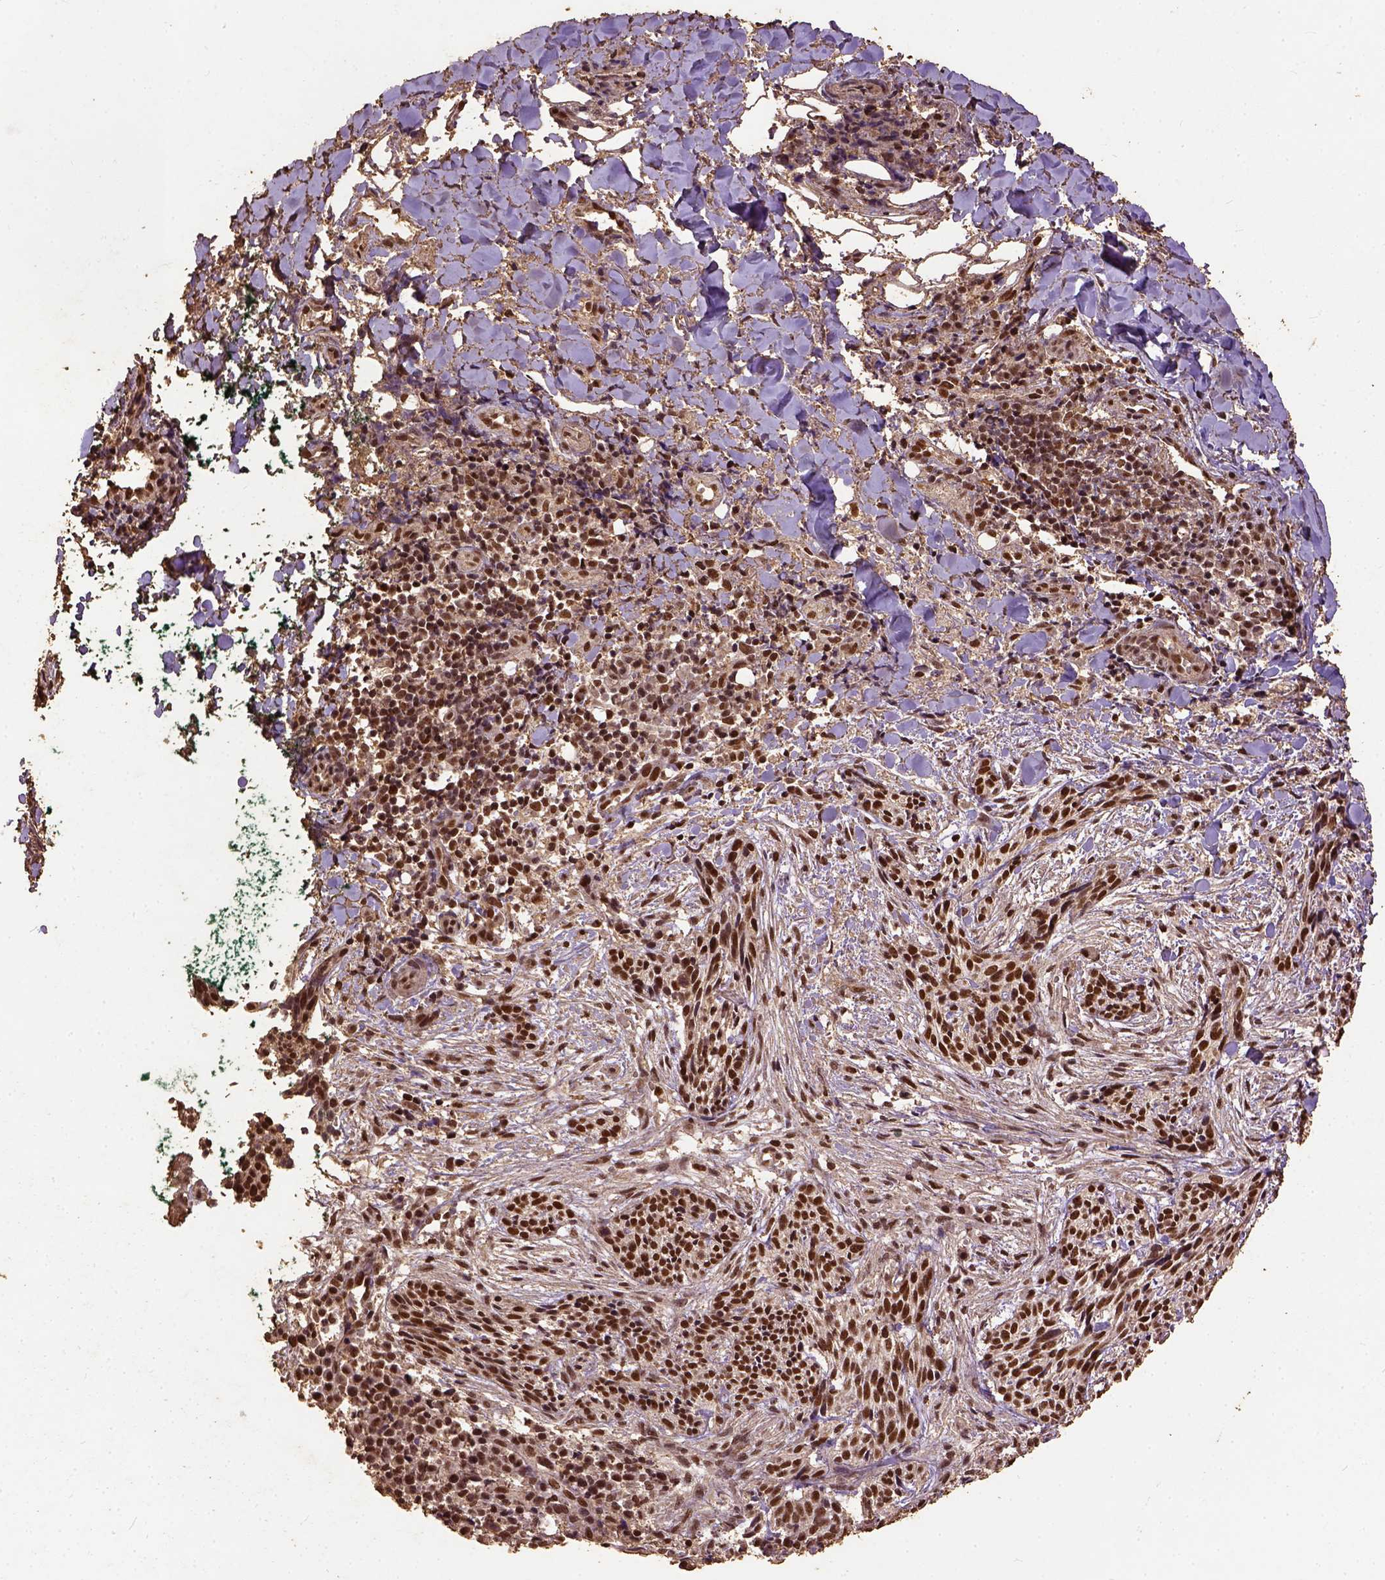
{"staining": {"intensity": "strong", "quantity": ">75%", "location": "nuclear"}, "tissue": "skin cancer", "cell_type": "Tumor cells", "image_type": "cancer", "snomed": [{"axis": "morphology", "description": "Basal cell carcinoma"}, {"axis": "topography", "description": "Skin"}], "caption": "Strong nuclear staining is identified in about >75% of tumor cells in skin cancer.", "gene": "NACC1", "patient": {"sex": "male", "age": 71}}